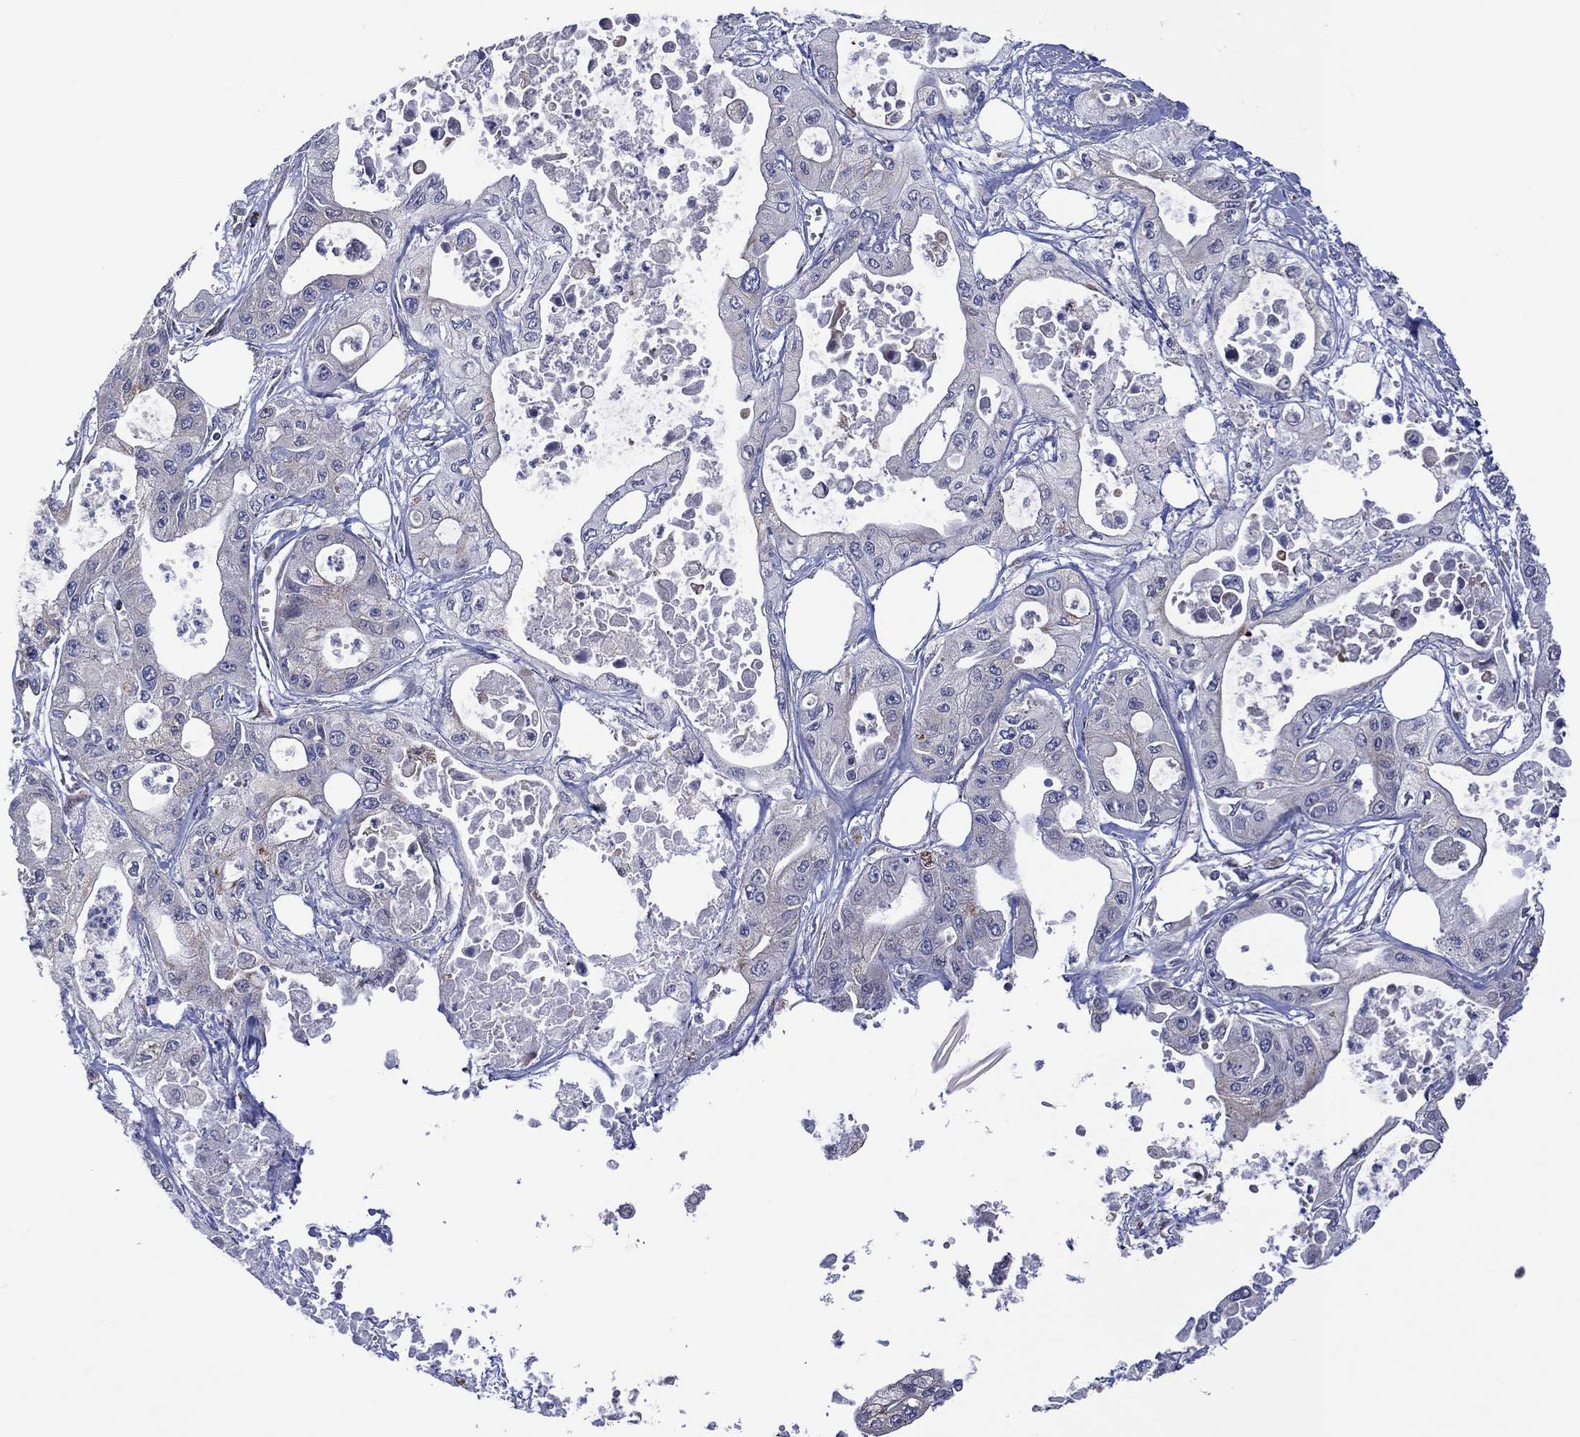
{"staining": {"intensity": "negative", "quantity": "none", "location": "none"}, "tissue": "pancreatic cancer", "cell_type": "Tumor cells", "image_type": "cancer", "snomed": [{"axis": "morphology", "description": "Adenocarcinoma, NOS"}, {"axis": "topography", "description": "Pancreas"}], "caption": "A high-resolution histopathology image shows immunohistochemistry (IHC) staining of pancreatic cancer, which reveals no significant staining in tumor cells.", "gene": "PIDD1", "patient": {"sex": "male", "age": 70}}